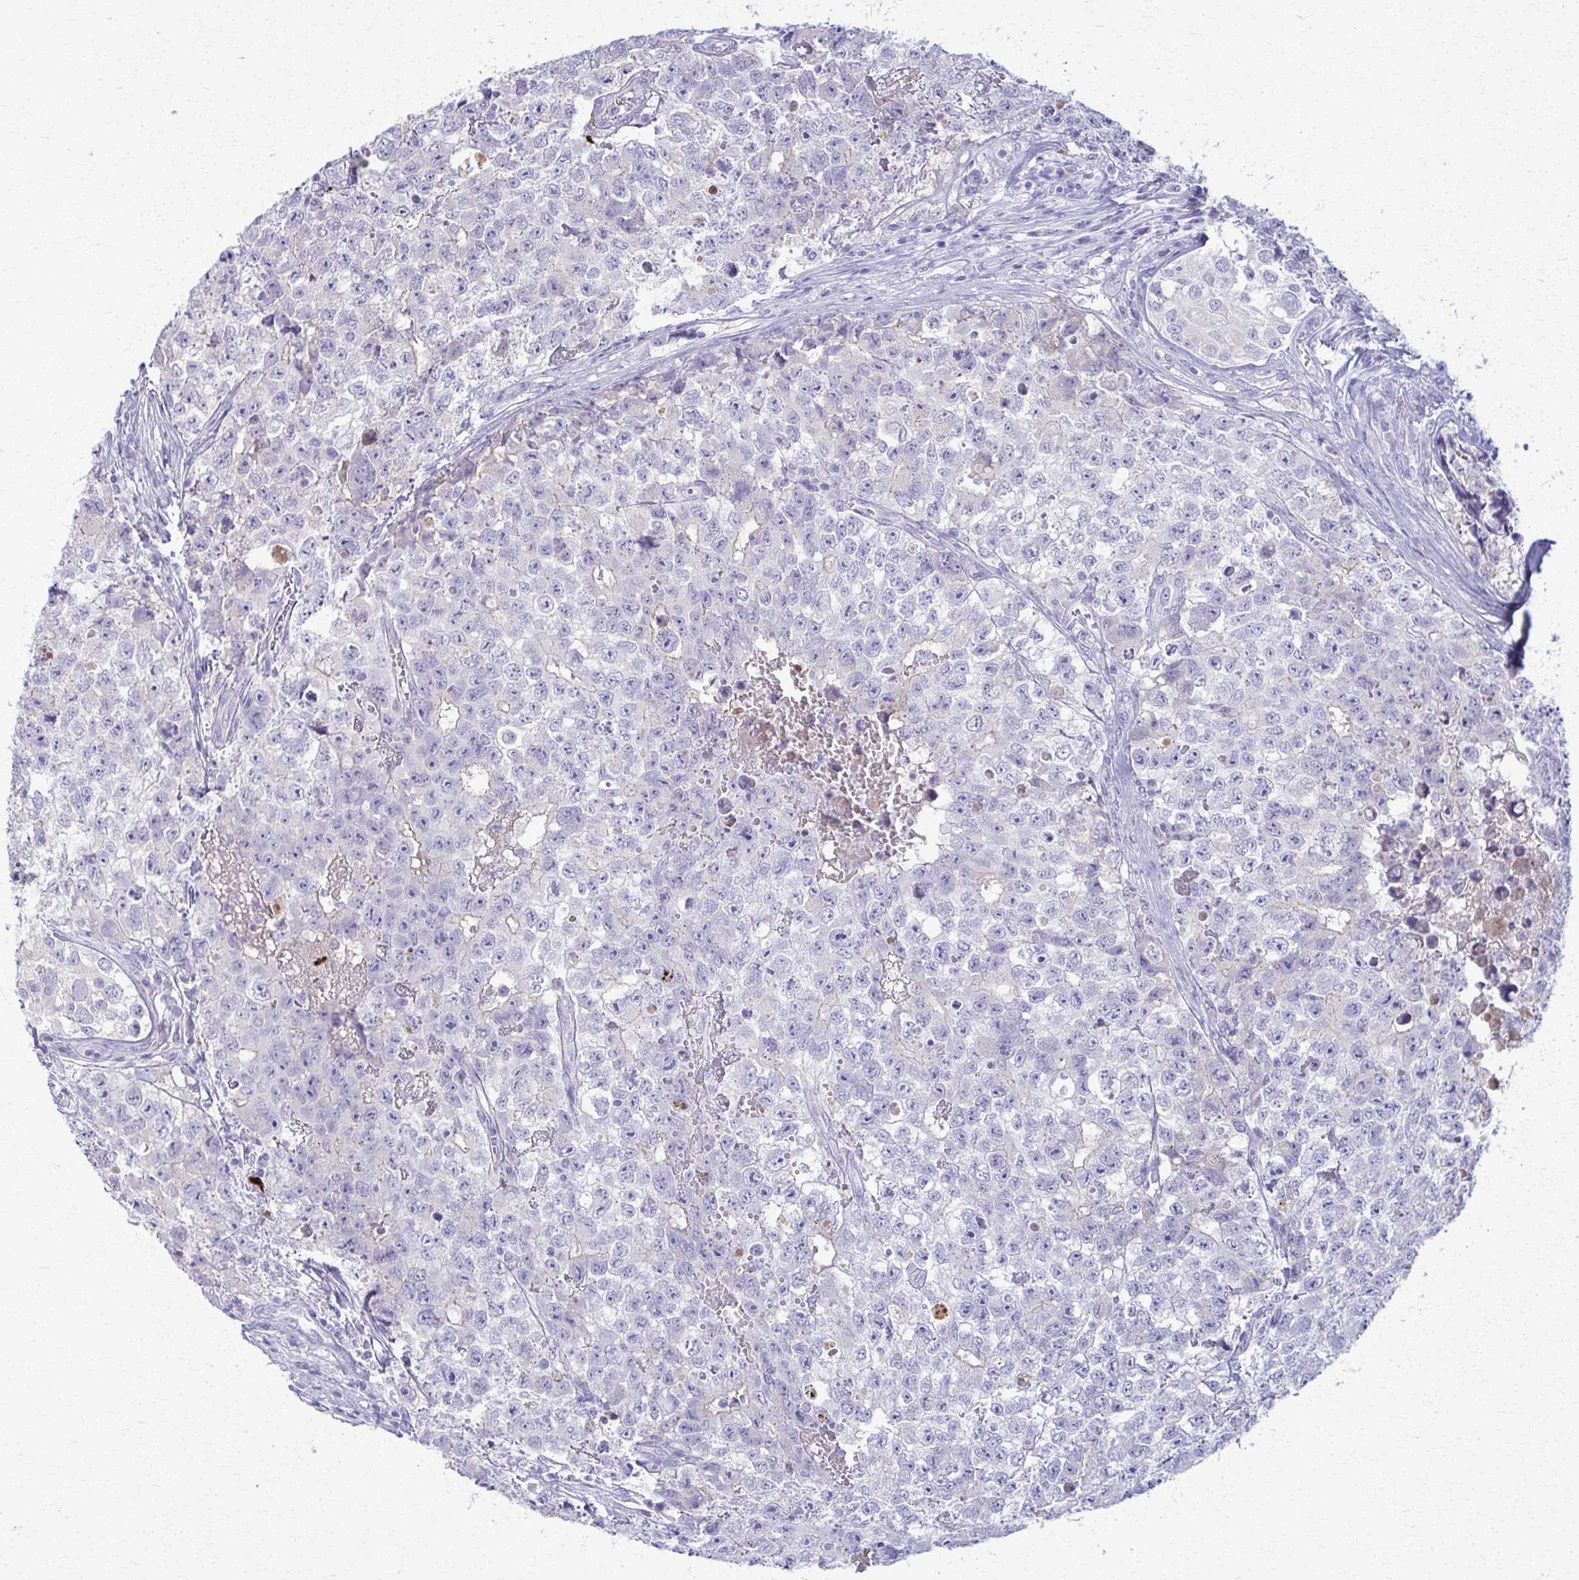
{"staining": {"intensity": "negative", "quantity": "none", "location": "none"}, "tissue": "testis cancer", "cell_type": "Tumor cells", "image_type": "cancer", "snomed": [{"axis": "morphology", "description": "Carcinoma, Embryonal, NOS"}, {"axis": "topography", "description": "Testis"}], "caption": "There is no significant expression in tumor cells of testis cancer.", "gene": "OR4M1", "patient": {"sex": "male", "age": 18}}